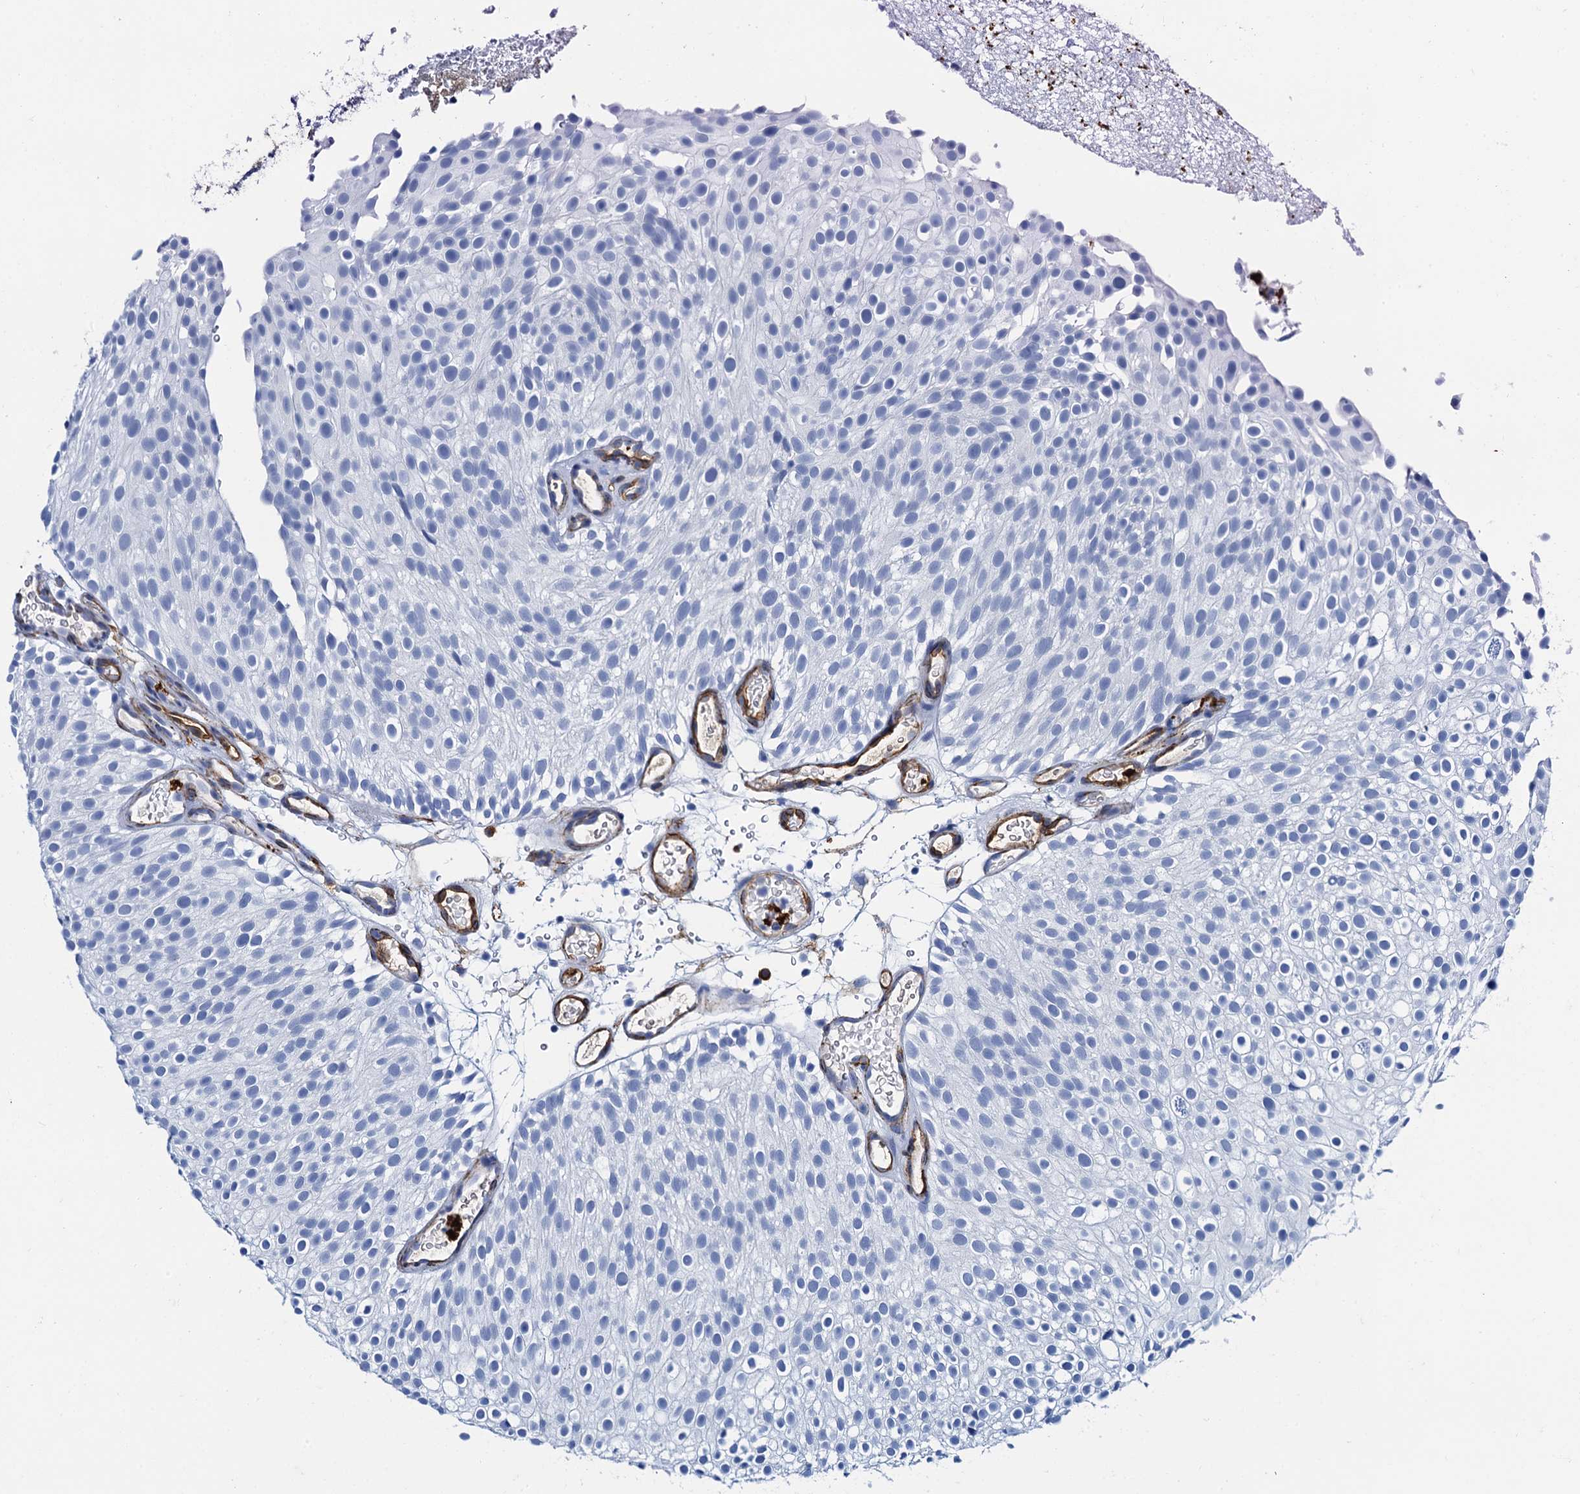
{"staining": {"intensity": "negative", "quantity": "none", "location": "none"}, "tissue": "urothelial cancer", "cell_type": "Tumor cells", "image_type": "cancer", "snomed": [{"axis": "morphology", "description": "Urothelial carcinoma, Low grade"}, {"axis": "topography", "description": "Urinary bladder"}], "caption": "Low-grade urothelial carcinoma was stained to show a protein in brown. There is no significant expression in tumor cells.", "gene": "CAVIN2", "patient": {"sex": "male", "age": 78}}